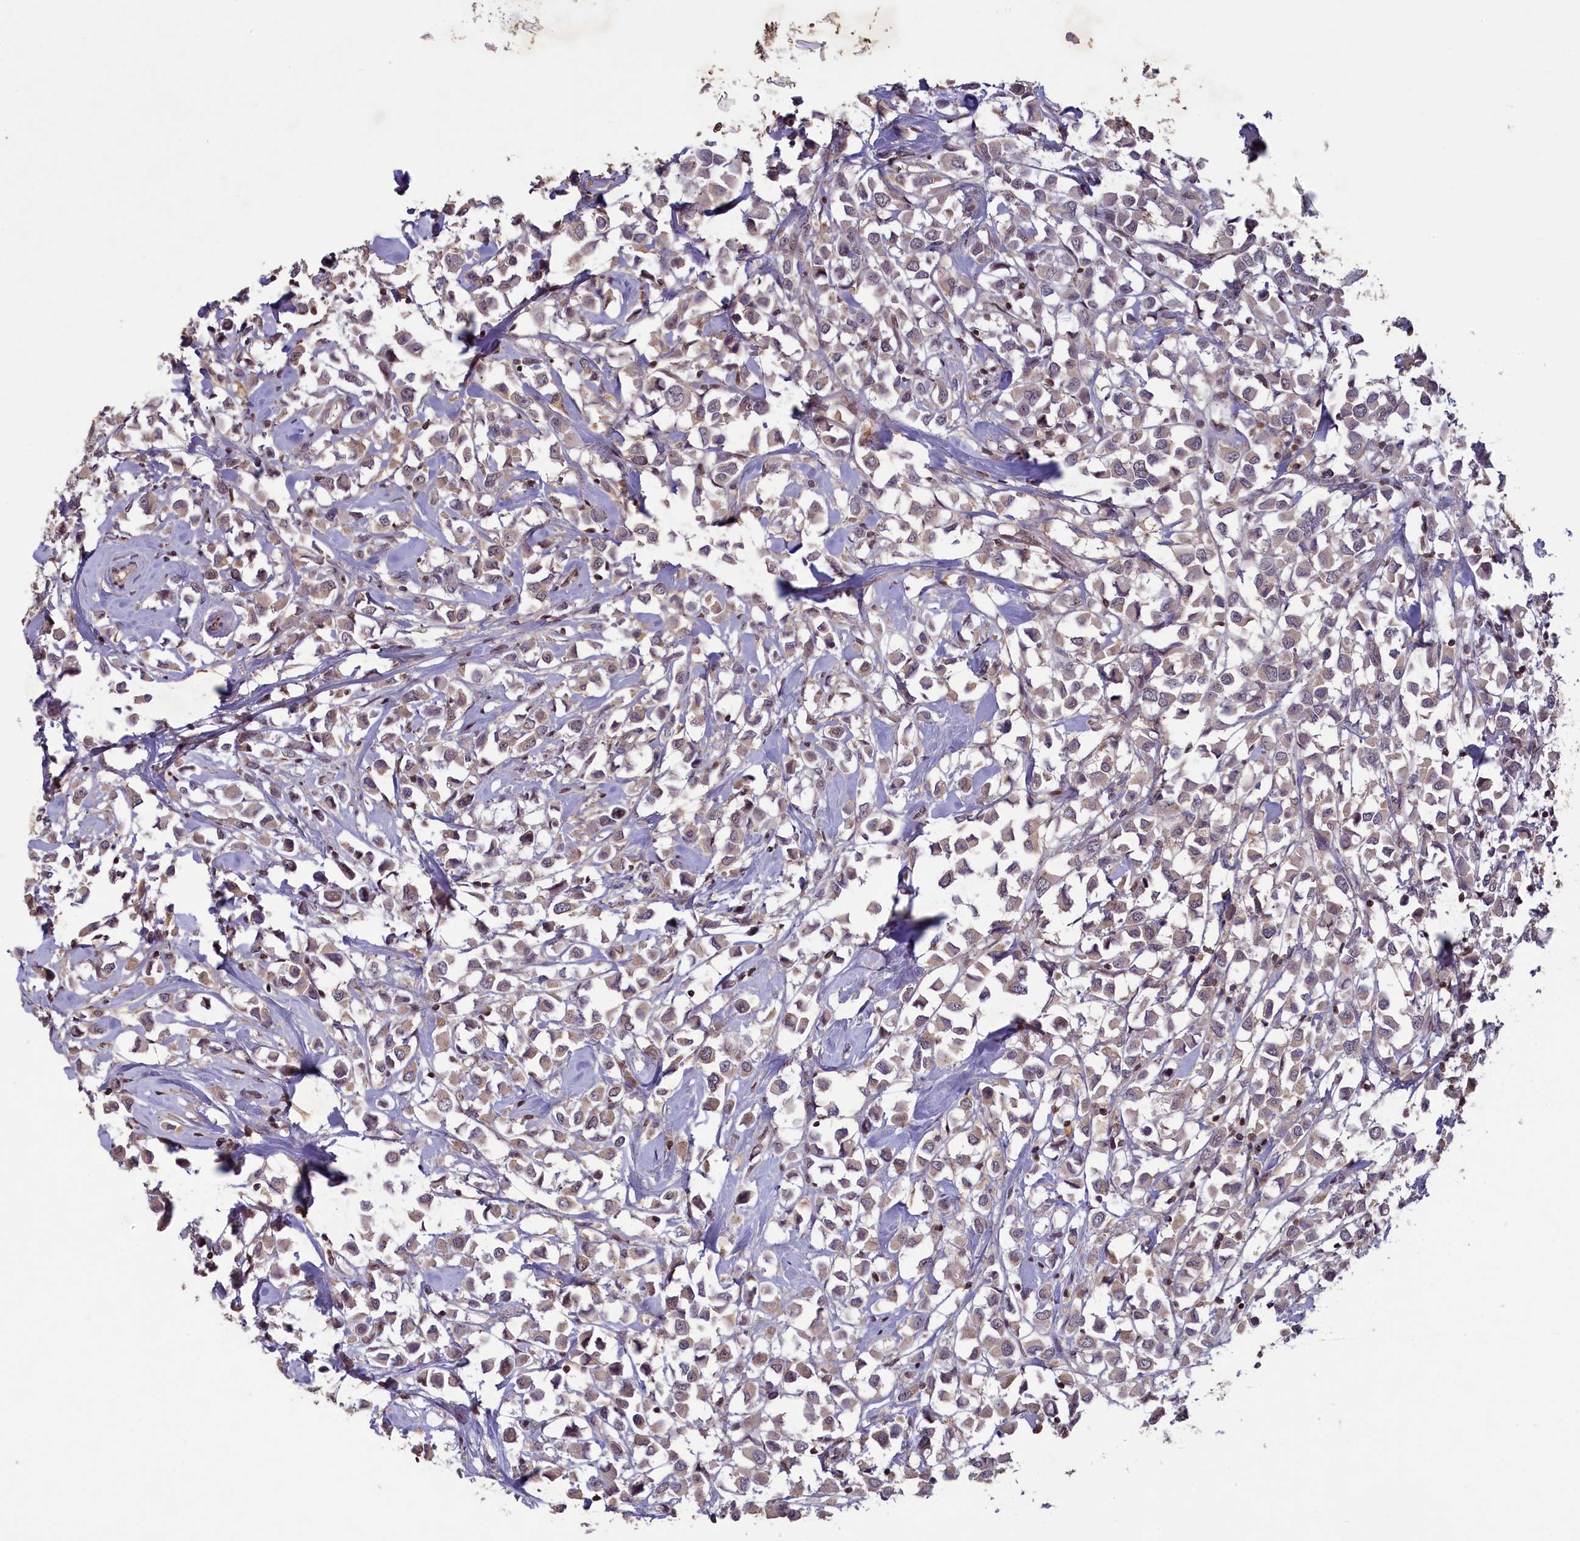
{"staining": {"intensity": "weak", "quantity": "25%-75%", "location": "cytoplasmic/membranous"}, "tissue": "breast cancer", "cell_type": "Tumor cells", "image_type": "cancer", "snomed": [{"axis": "morphology", "description": "Duct carcinoma"}, {"axis": "topography", "description": "Breast"}], "caption": "Immunohistochemistry (IHC) photomicrograph of breast infiltrating ductal carcinoma stained for a protein (brown), which shows low levels of weak cytoplasmic/membranous positivity in about 25%-75% of tumor cells.", "gene": "NUBP1", "patient": {"sex": "female", "age": 61}}